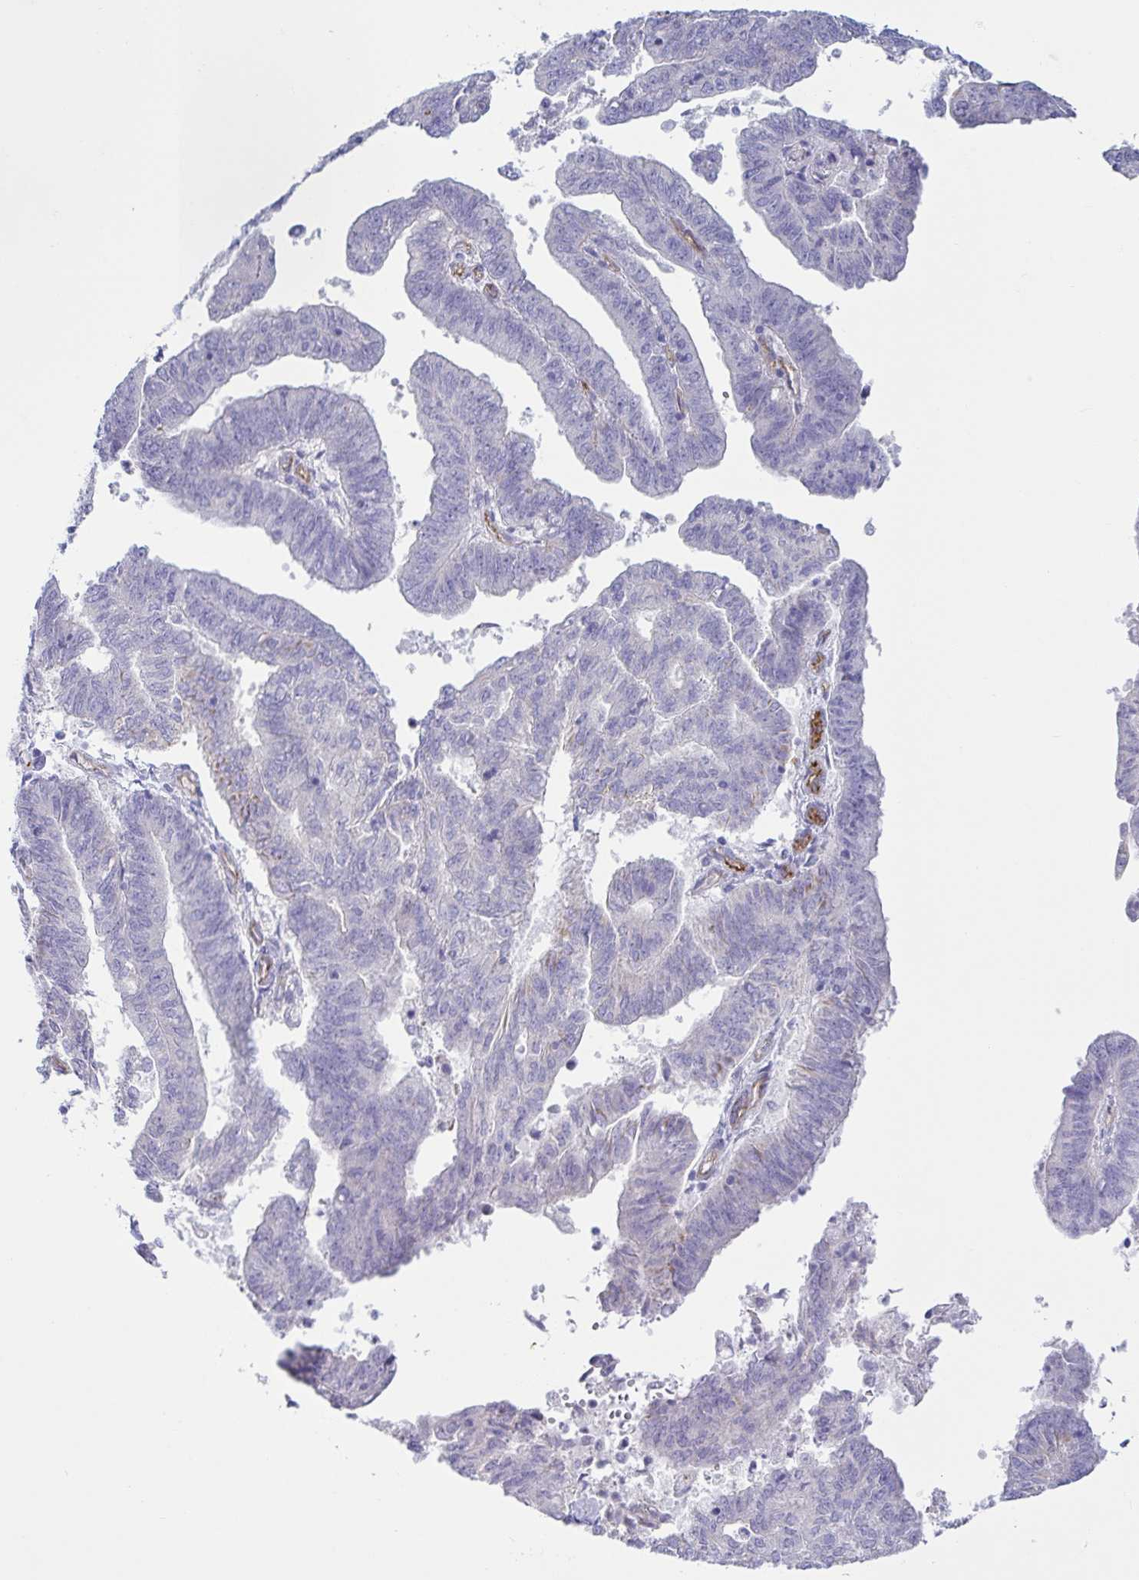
{"staining": {"intensity": "negative", "quantity": "none", "location": "none"}, "tissue": "endometrial cancer", "cell_type": "Tumor cells", "image_type": "cancer", "snomed": [{"axis": "morphology", "description": "Adenocarcinoma, NOS"}, {"axis": "topography", "description": "Endometrium"}], "caption": "Tumor cells are negative for brown protein staining in endometrial adenocarcinoma.", "gene": "TNNI2", "patient": {"sex": "female", "age": 82}}